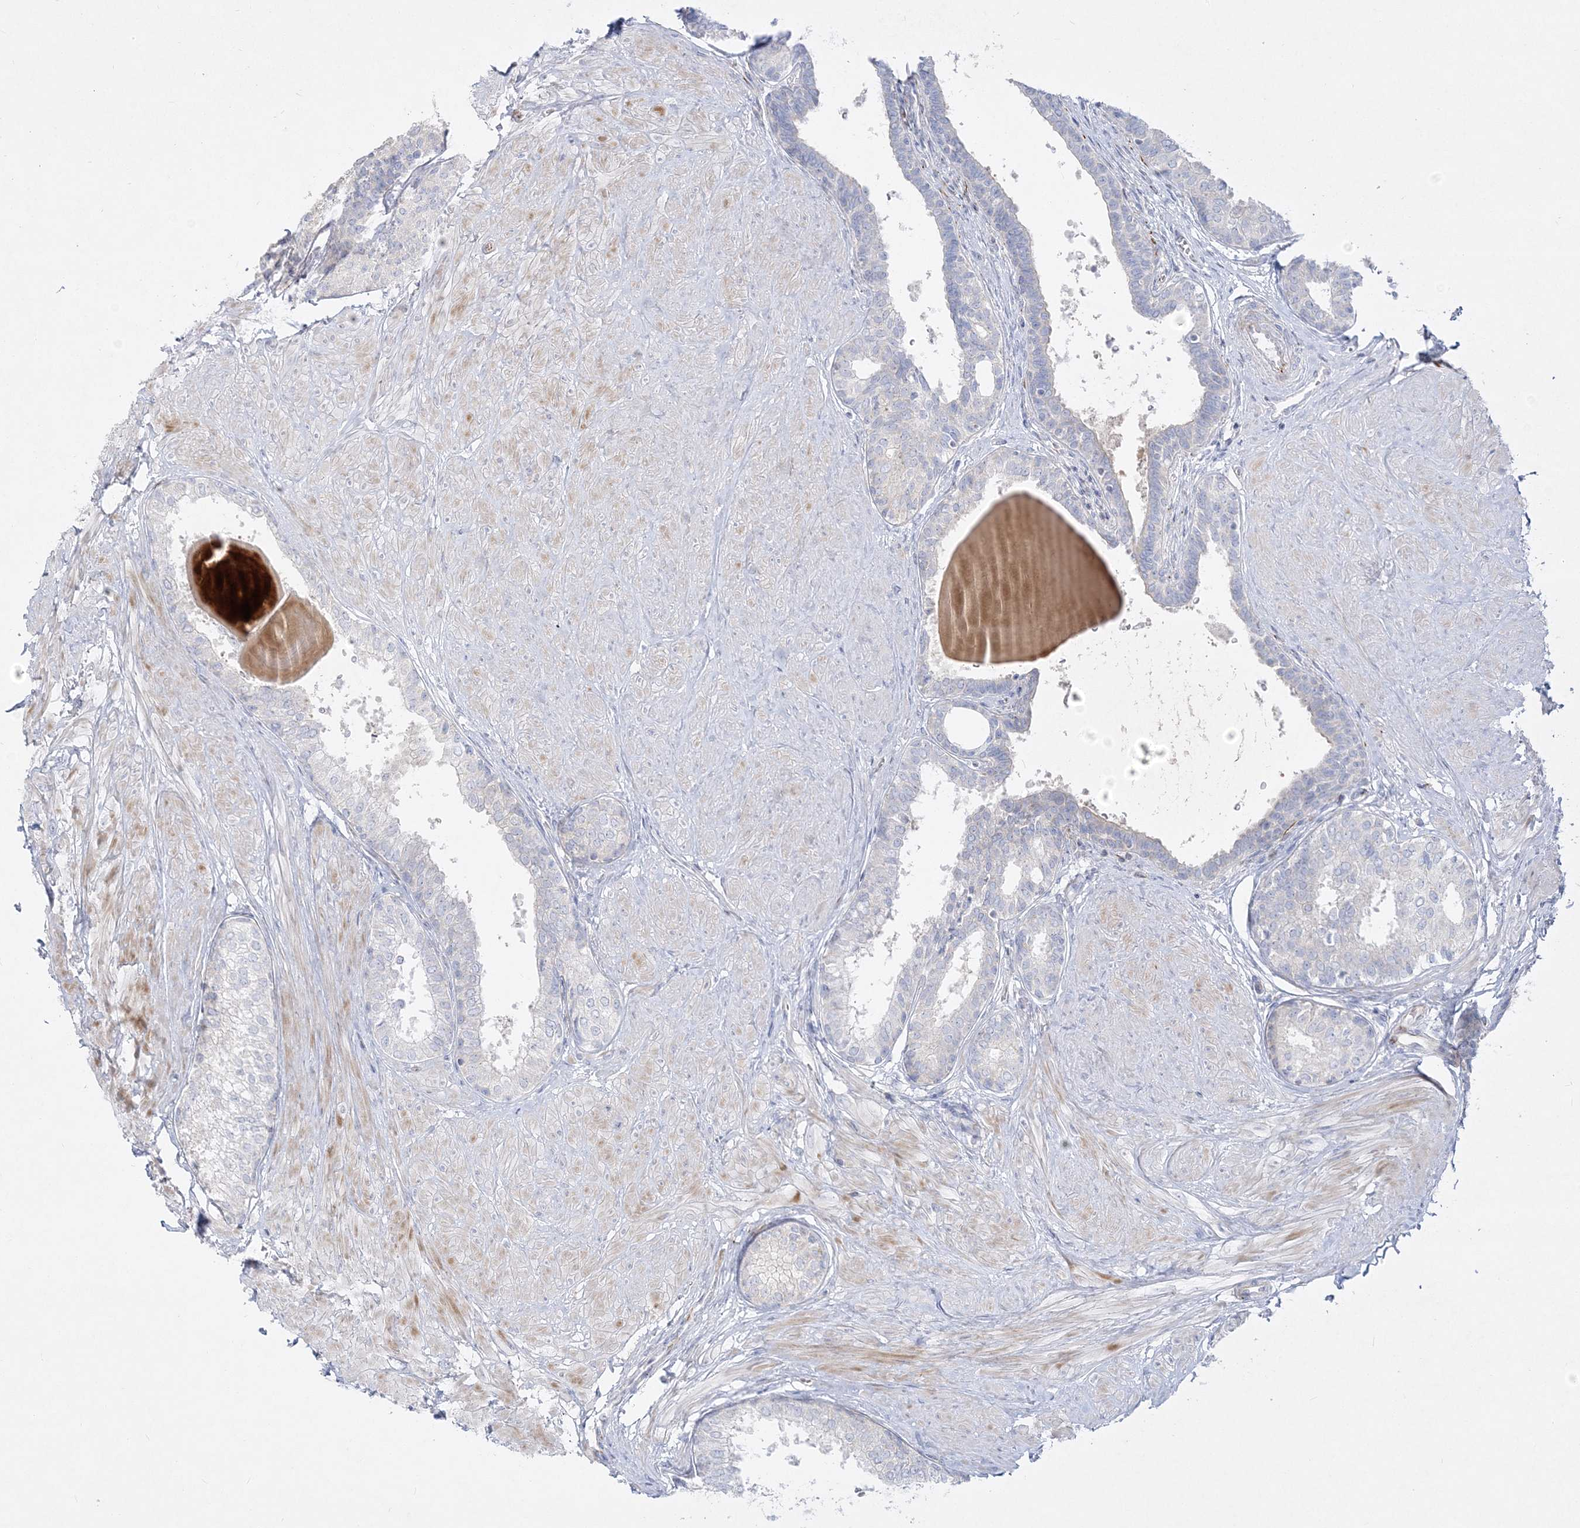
{"staining": {"intensity": "negative", "quantity": "none", "location": "none"}, "tissue": "prostate", "cell_type": "Glandular cells", "image_type": "normal", "snomed": [{"axis": "morphology", "description": "Normal tissue, NOS"}, {"axis": "topography", "description": "Prostate"}], "caption": "Immunohistochemistry of normal human prostate demonstrates no staining in glandular cells. (Brightfield microscopy of DAB (3,3'-diaminobenzidine) immunohistochemistry at high magnification).", "gene": "GPAT2", "patient": {"sex": "male", "age": 48}}